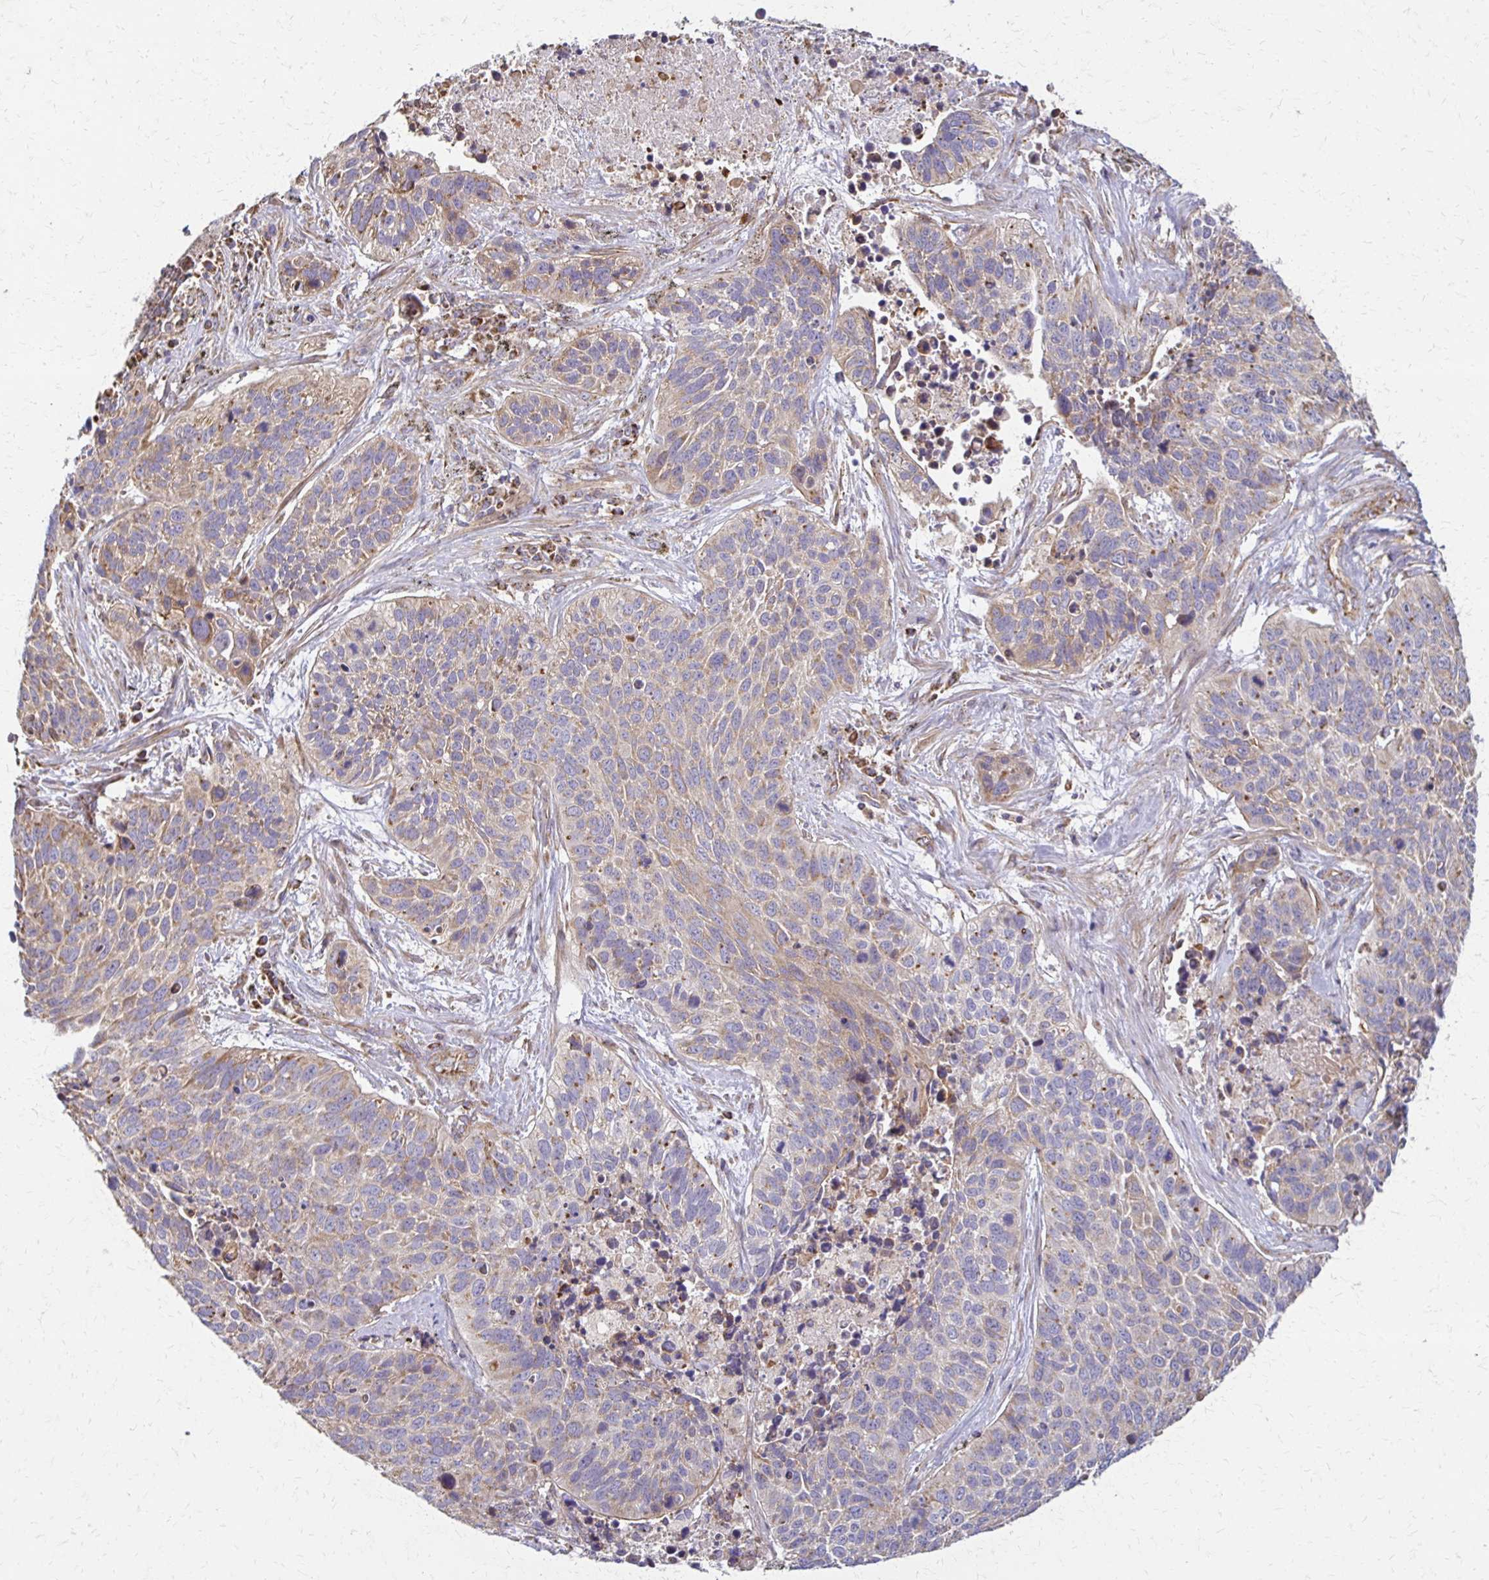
{"staining": {"intensity": "weak", "quantity": "<25%", "location": "cytoplasmic/membranous"}, "tissue": "lung cancer", "cell_type": "Tumor cells", "image_type": "cancer", "snomed": [{"axis": "morphology", "description": "Squamous cell carcinoma, NOS"}, {"axis": "topography", "description": "Lung"}], "caption": "This is a photomicrograph of IHC staining of lung squamous cell carcinoma, which shows no expression in tumor cells.", "gene": "EIF4EBP2", "patient": {"sex": "male", "age": 62}}